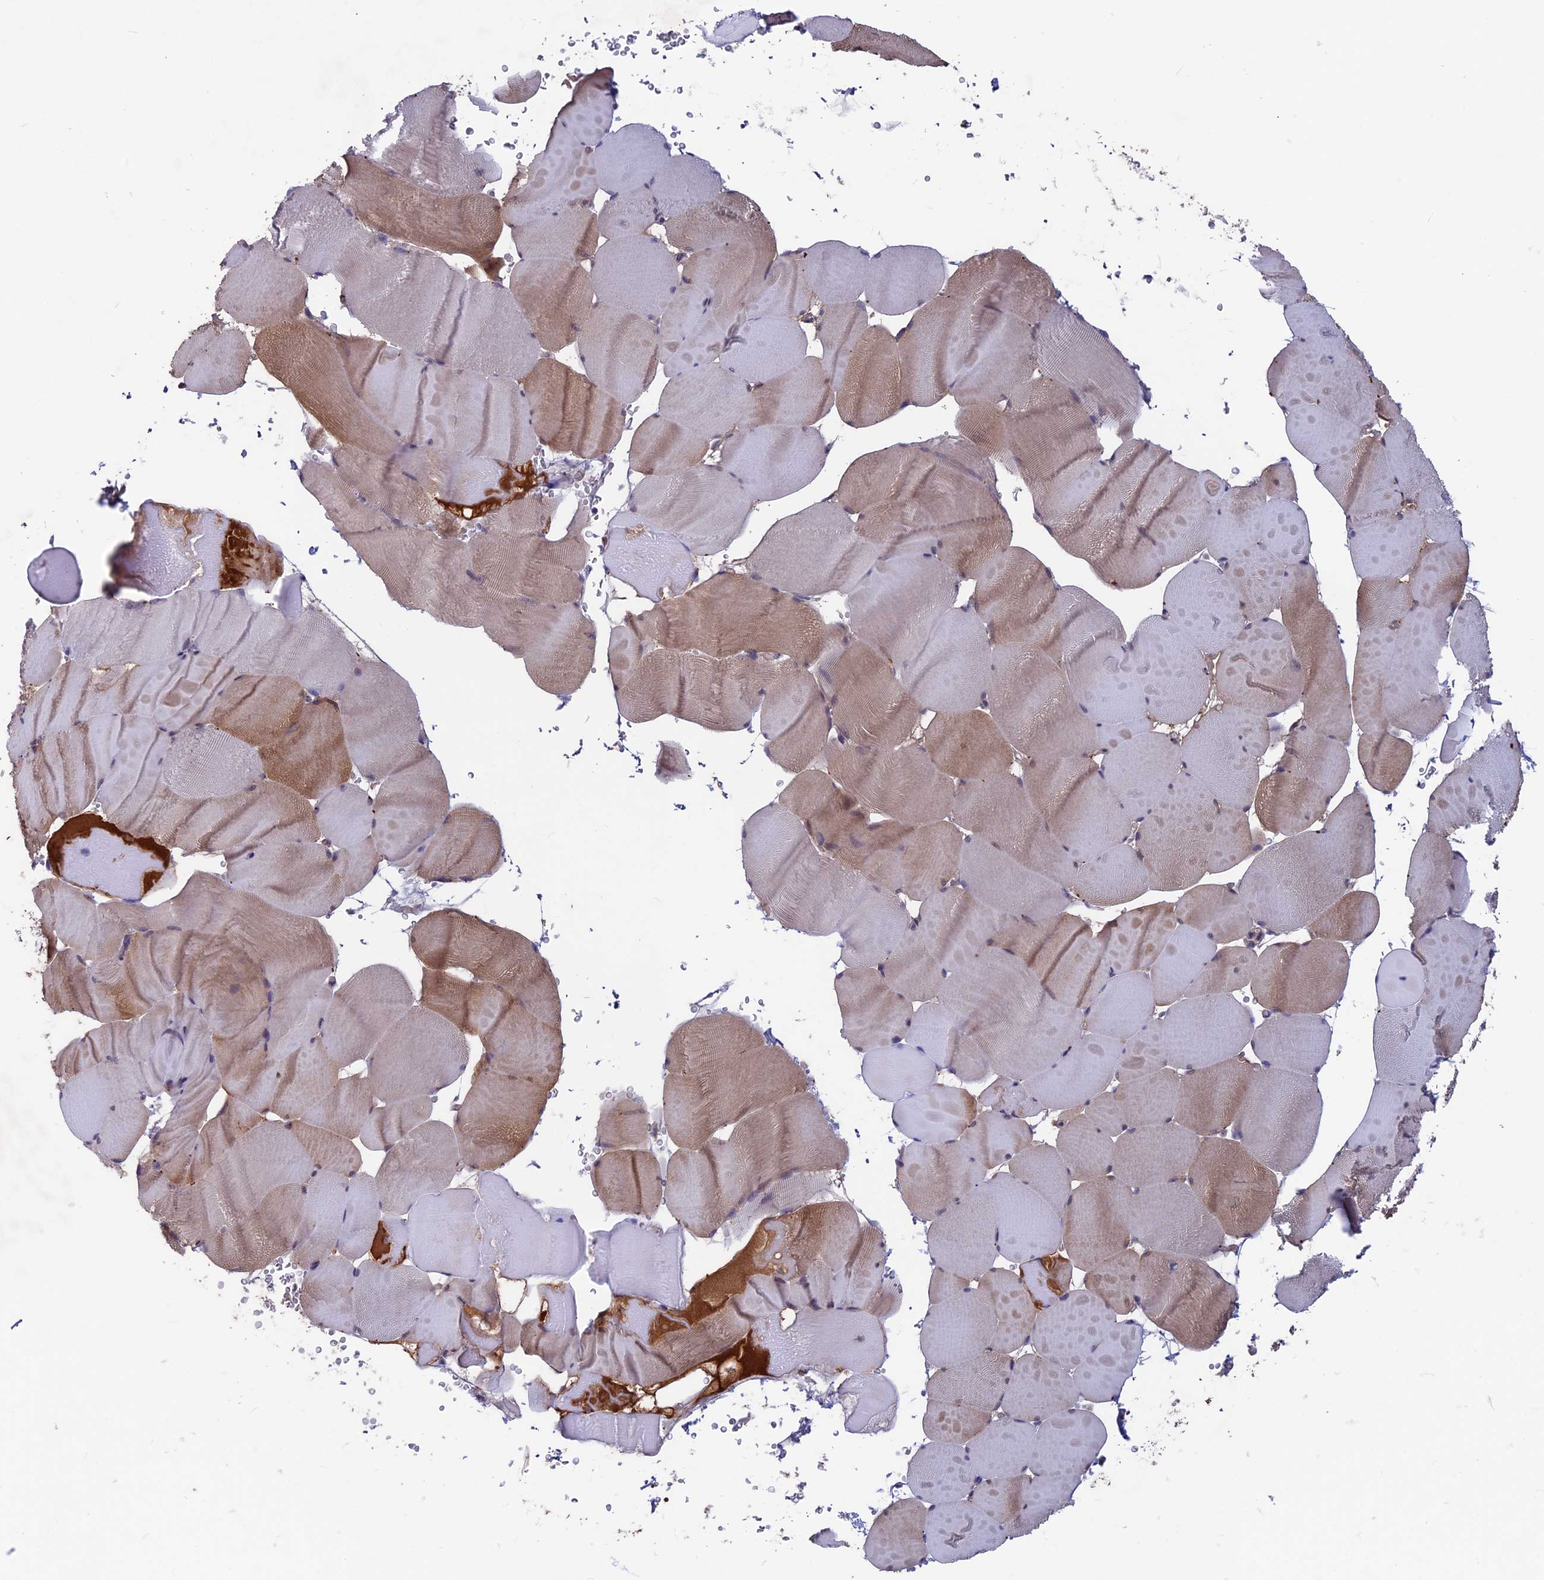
{"staining": {"intensity": "moderate", "quantity": "<25%", "location": "cytoplasmic/membranous"}, "tissue": "skeletal muscle", "cell_type": "Myocytes", "image_type": "normal", "snomed": [{"axis": "morphology", "description": "Normal tissue, NOS"}, {"axis": "topography", "description": "Skeletal muscle"}], "caption": "Immunohistochemistry (IHC) of benign skeletal muscle displays low levels of moderate cytoplasmic/membranous positivity in approximately <25% of myocytes. Nuclei are stained in blue.", "gene": "MAST2", "patient": {"sex": "male", "age": 62}}